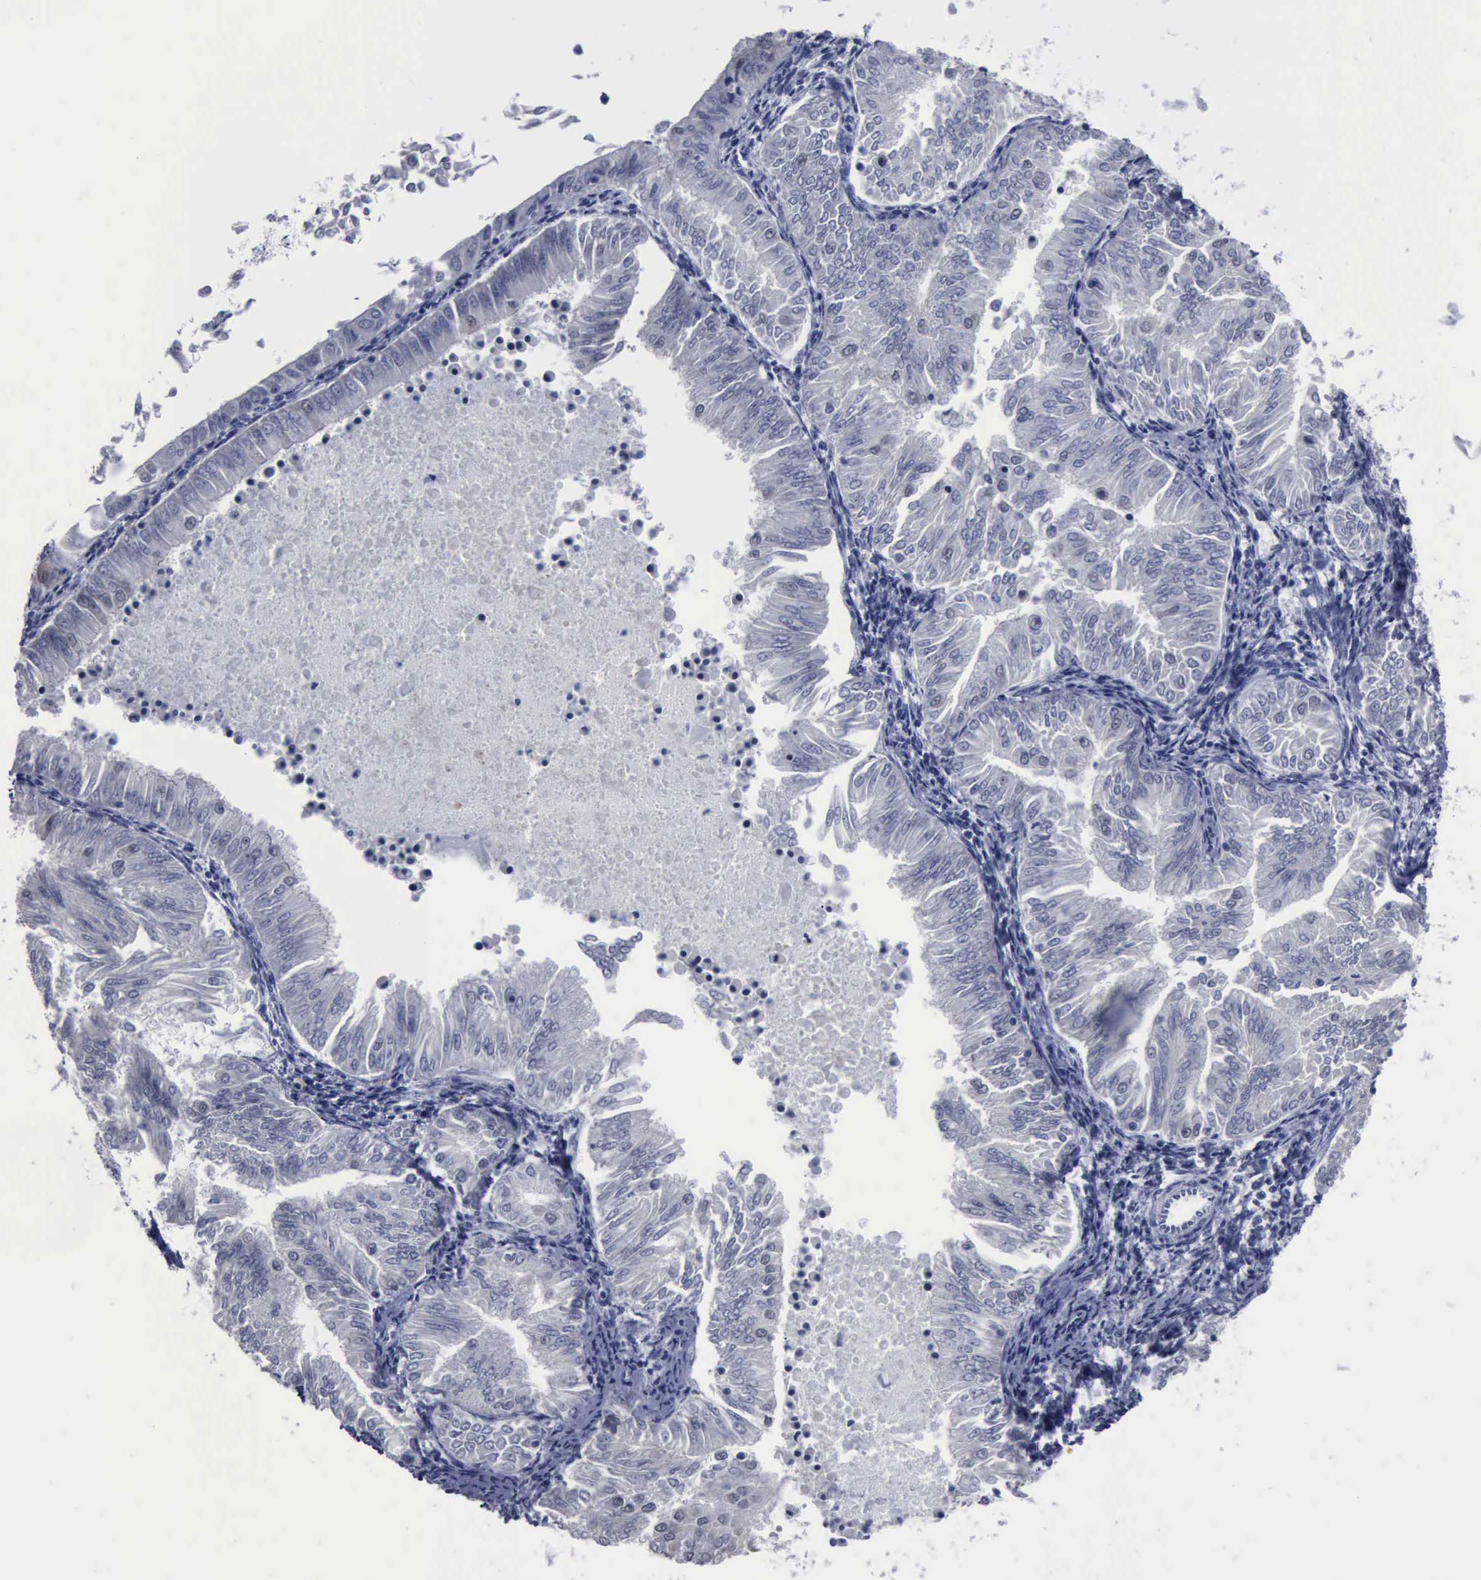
{"staining": {"intensity": "negative", "quantity": "none", "location": "none"}, "tissue": "endometrial cancer", "cell_type": "Tumor cells", "image_type": "cancer", "snomed": [{"axis": "morphology", "description": "Adenocarcinoma, NOS"}, {"axis": "topography", "description": "Endometrium"}], "caption": "DAB immunohistochemical staining of human endometrial cancer (adenocarcinoma) reveals no significant staining in tumor cells.", "gene": "BRD1", "patient": {"sex": "female", "age": 53}}